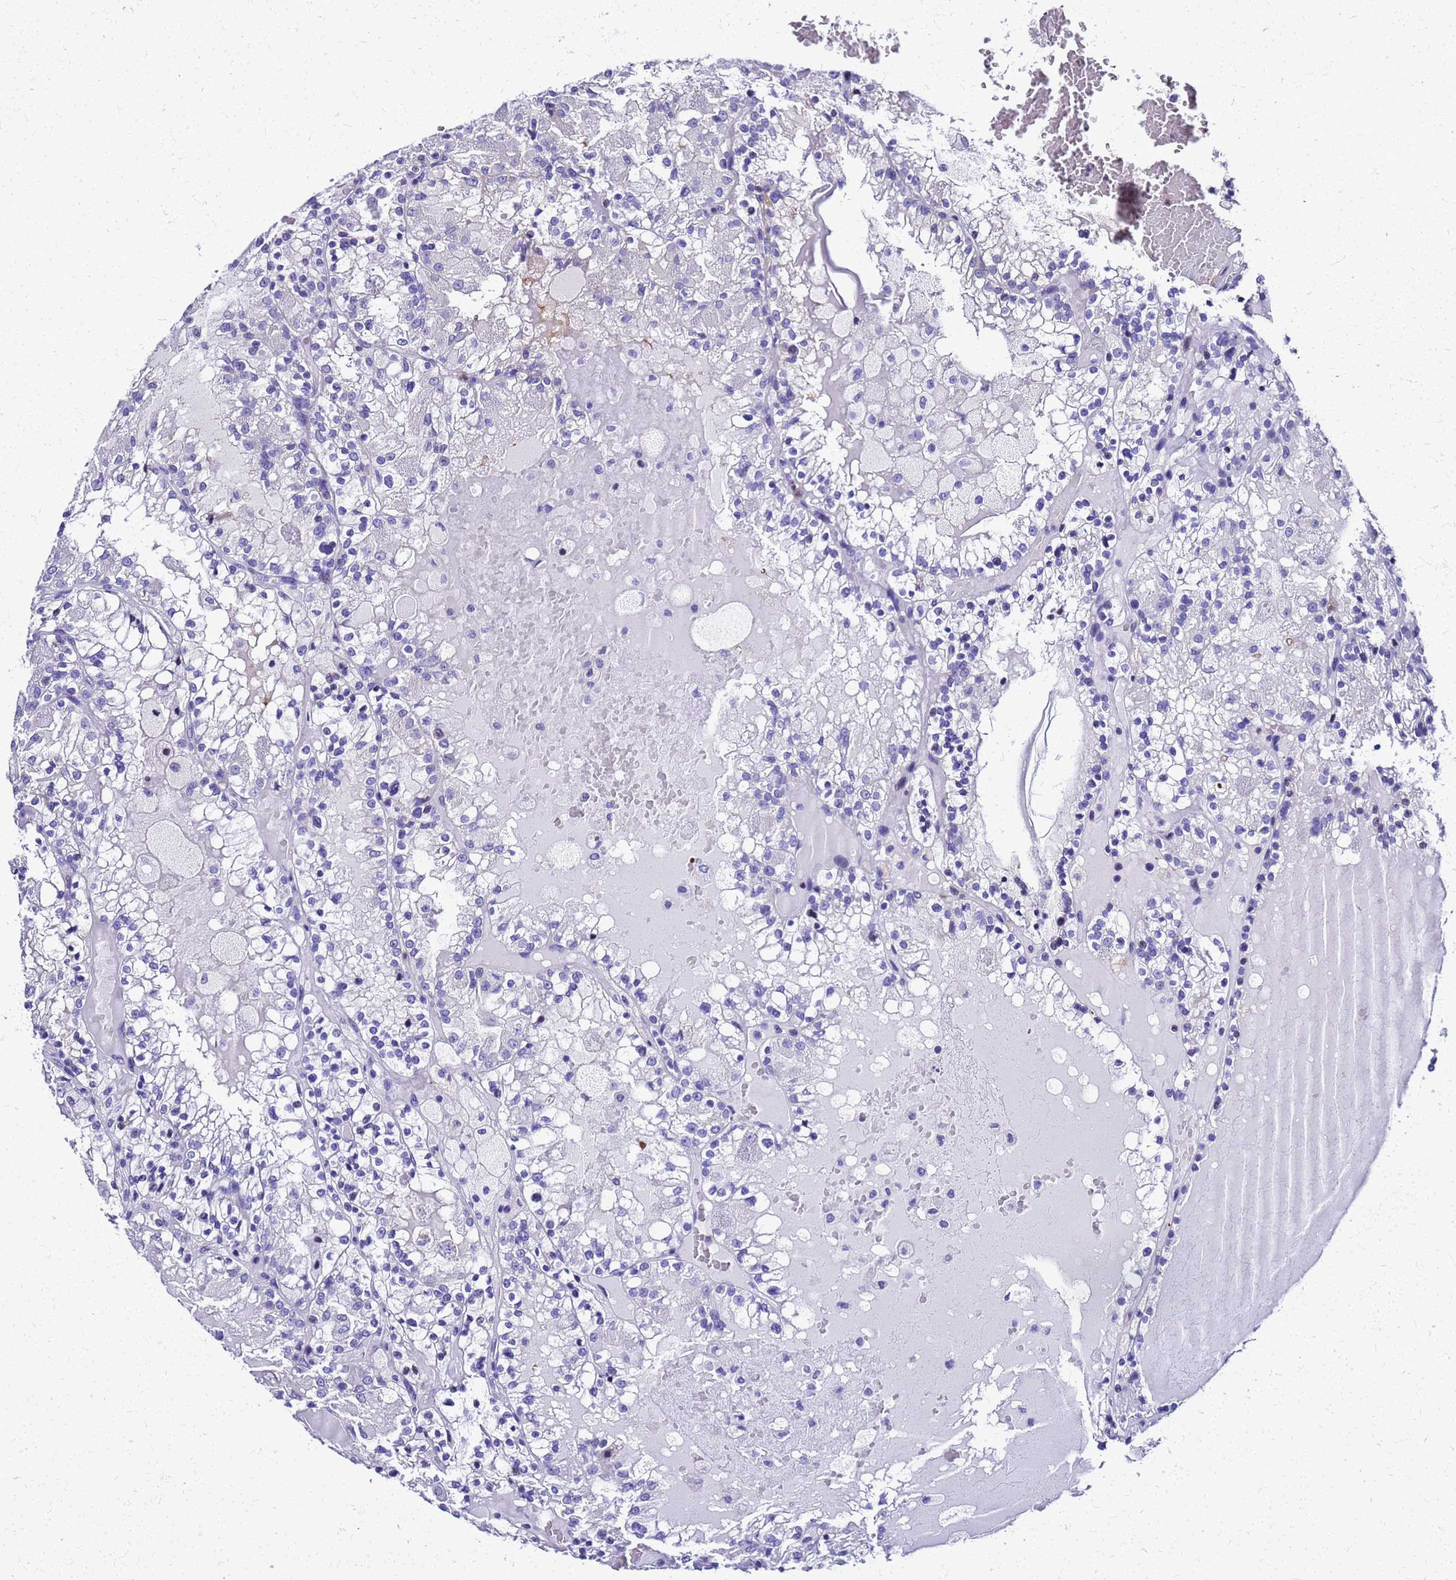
{"staining": {"intensity": "negative", "quantity": "none", "location": "none"}, "tissue": "renal cancer", "cell_type": "Tumor cells", "image_type": "cancer", "snomed": [{"axis": "morphology", "description": "Adenocarcinoma, NOS"}, {"axis": "topography", "description": "Kidney"}], "caption": "Tumor cells show no significant protein expression in renal cancer (adenocarcinoma). Brightfield microscopy of immunohistochemistry stained with DAB (brown) and hematoxylin (blue), captured at high magnification.", "gene": "SMIM21", "patient": {"sex": "female", "age": 56}}